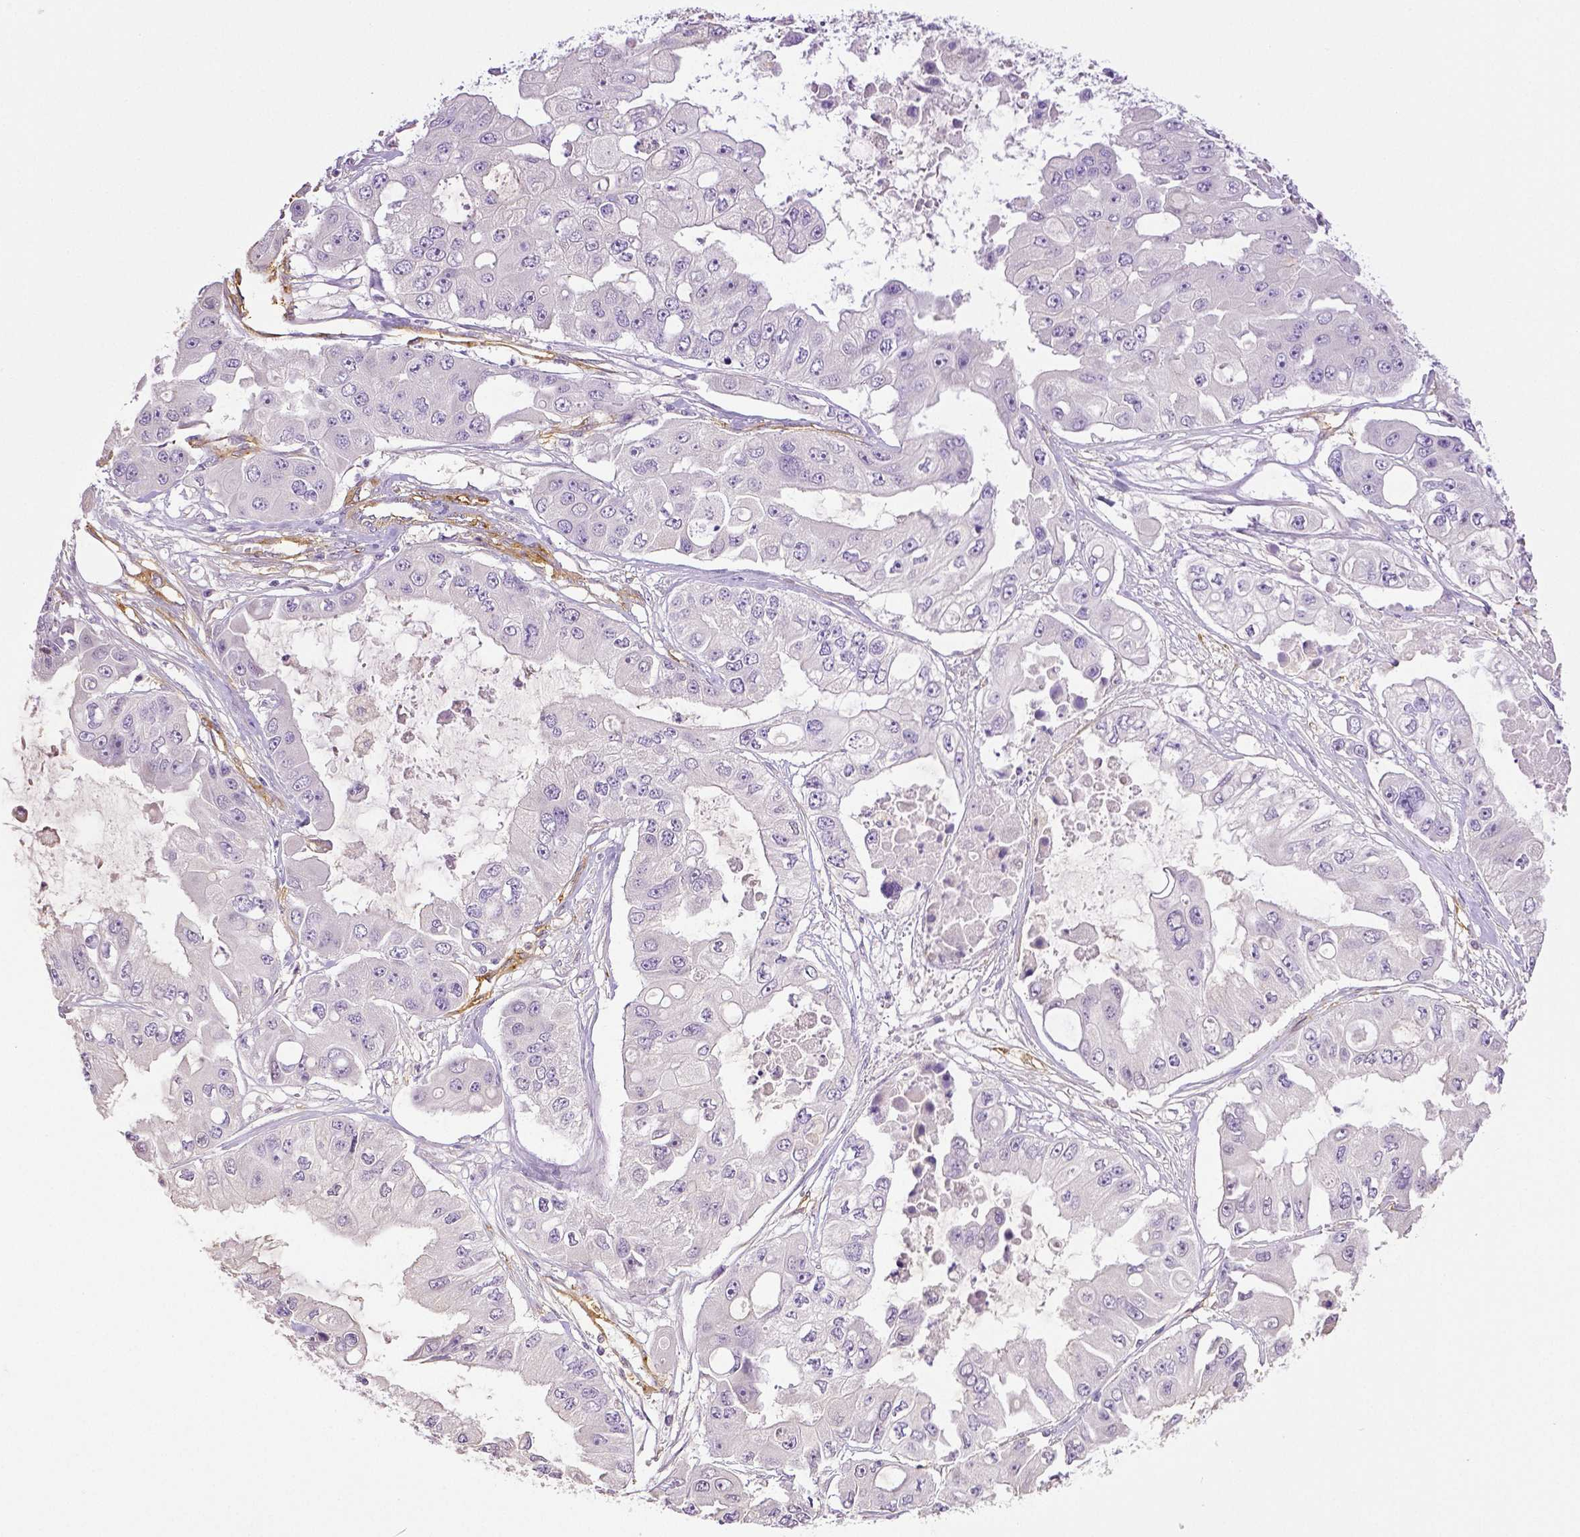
{"staining": {"intensity": "negative", "quantity": "none", "location": "none"}, "tissue": "ovarian cancer", "cell_type": "Tumor cells", "image_type": "cancer", "snomed": [{"axis": "morphology", "description": "Cystadenocarcinoma, serous, NOS"}, {"axis": "topography", "description": "Ovary"}], "caption": "DAB (3,3'-diaminobenzidine) immunohistochemical staining of serous cystadenocarcinoma (ovarian) displays no significant expression in tumor cells.", "gene": "THY1", "patient": {"sex": "female", "age": 56}}